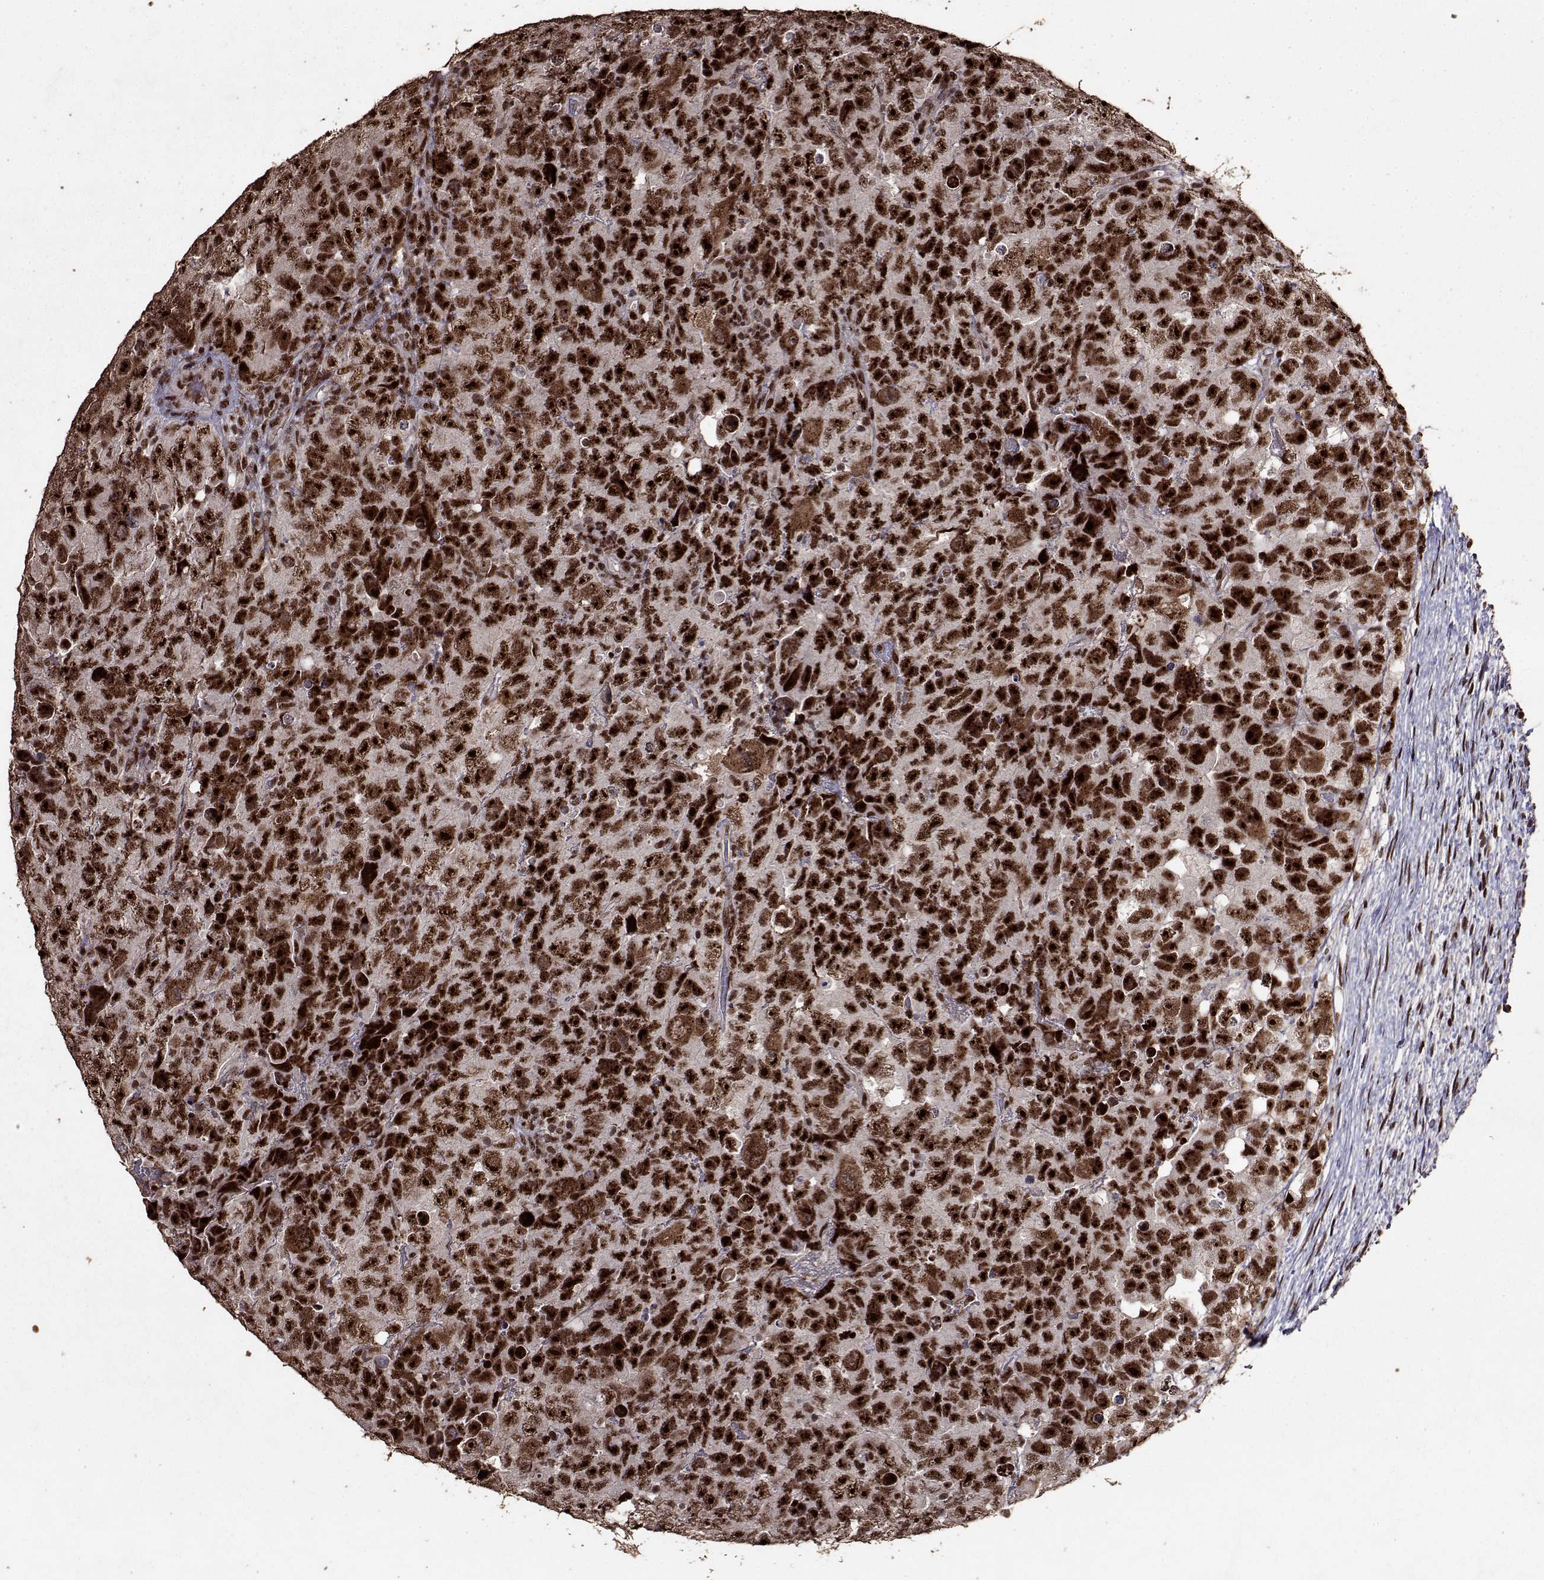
{"staining": {"intensity": "strong", "quantity": ">75%", "location": "nuclear"}, "tissue": "testis cancer", "cell_type": "Tumor cells", "image_type": "cancer", "snomed": [{"axis": "morphology", "description": "Carcinoma, Embryonal, NOS"}, {"axis": "topography", "description": "Testis"}], "caption": "The immunohistochemical stain shows strong nuclear positivity in tumor cells of testis embryonal carcinoma tissue. The staining is performed using DAB (3,3'-diaminobenzidine) brown chromogen to label protein expression. The nuclei are counter-stained blue using hematoxylin.", "gene": "TOE1", "patient": {"sex": "male", "age": 24}}